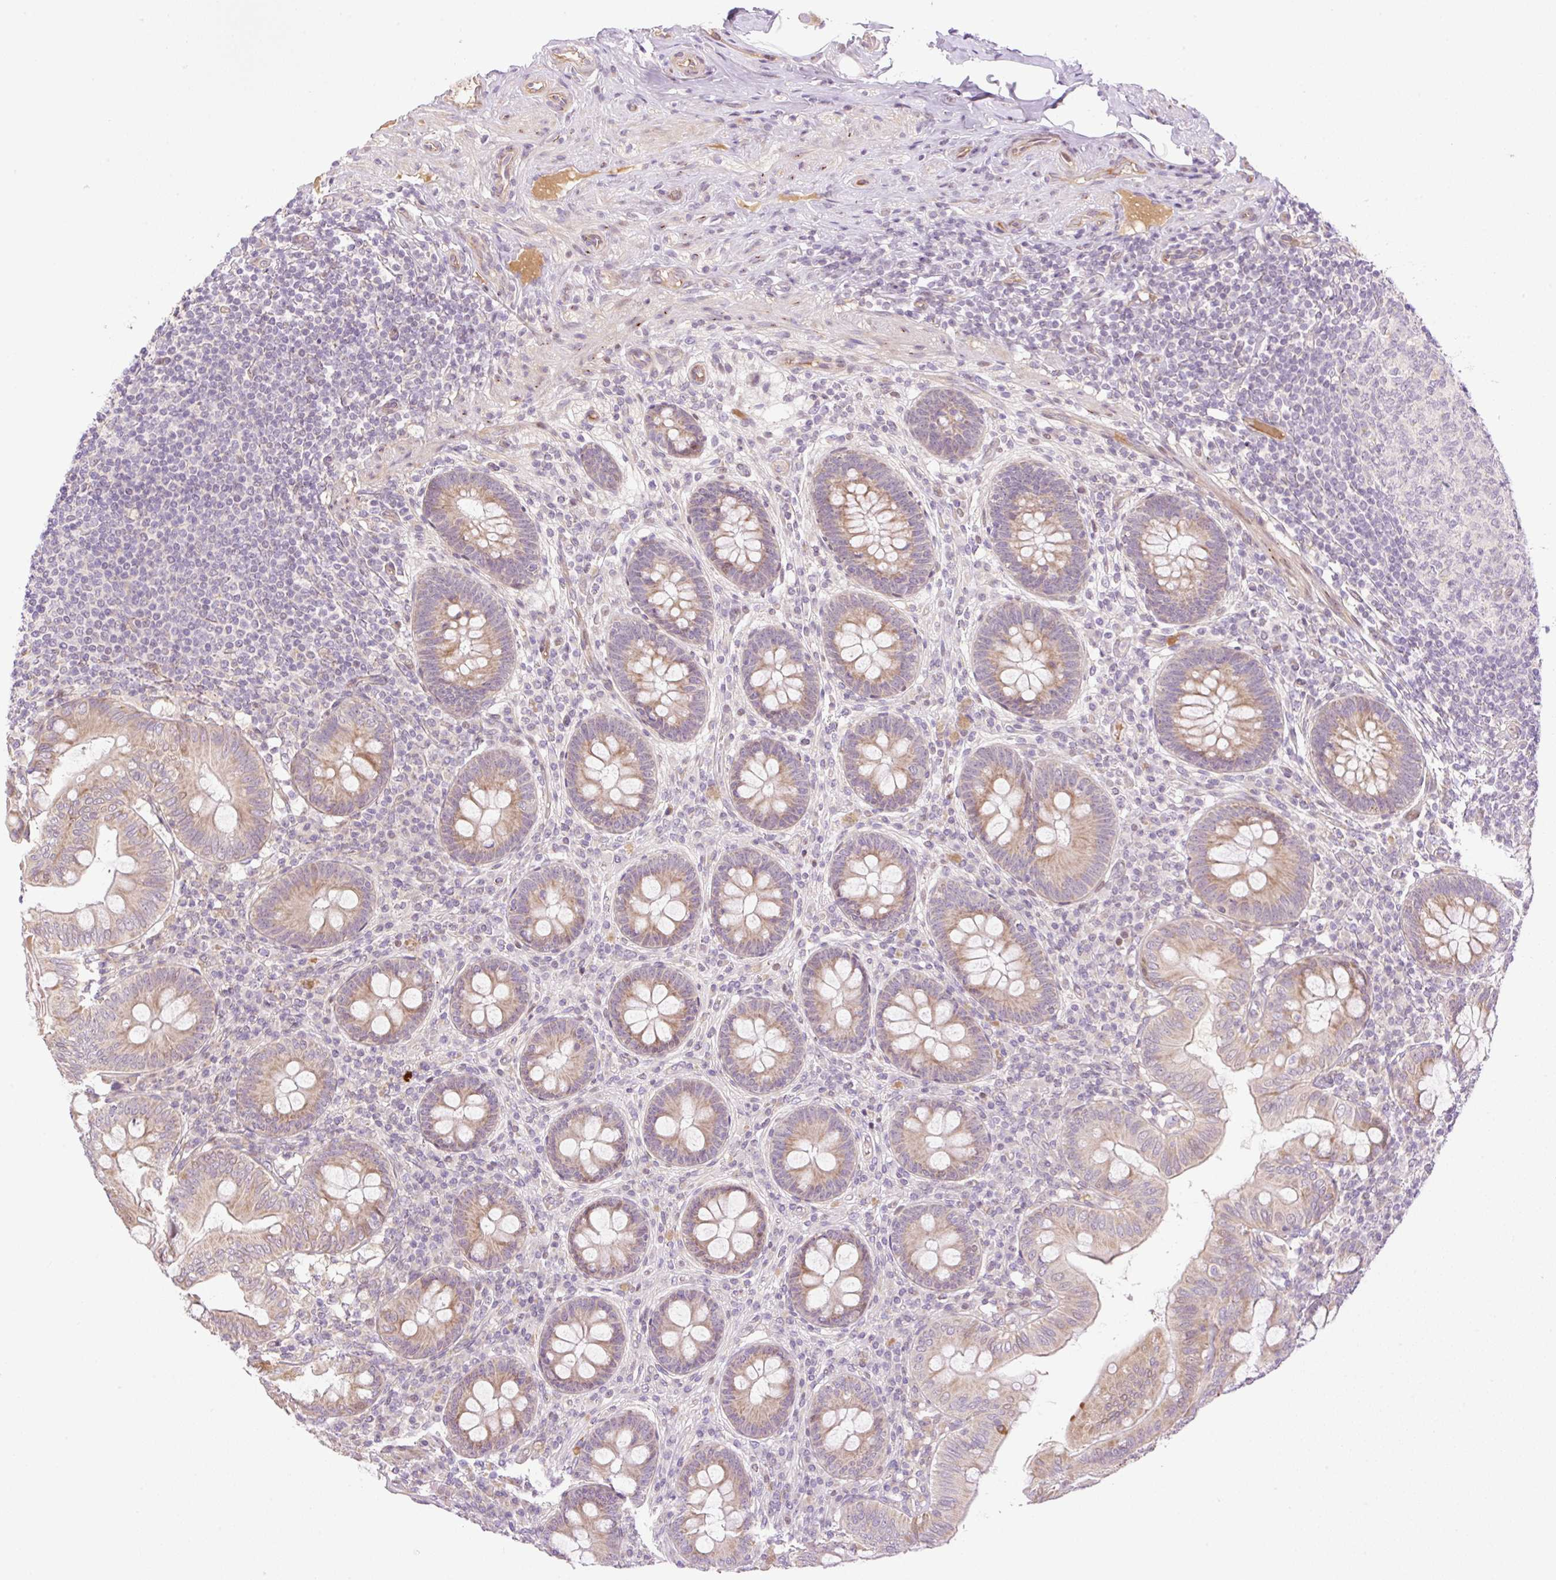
{"staining": {"intensity": "moderate", "quantity": "25%-75%", "location": "cytoplasmic/membranous"}, "tissue": "appendix", "cell_type": "Glandular cells", "image_type": "normal", "snomed": [{"axis": "morphology", "description": "Normal tissue, NOS"}, {"axis": "topography", "description": "Appendix"}], "caption": "Immunohistochemistry photomicrograph of unremarkable appendix: appendix stained using immunohistochemistry reveals medium levels of moderate protein expression localized specifically in the cytoplasmic/membranous of glandular cells, appearing as a cytoplasmic/membranous brown color.", "gene": "ZNF394", "patient": {"sex": "male", "age": 71}}